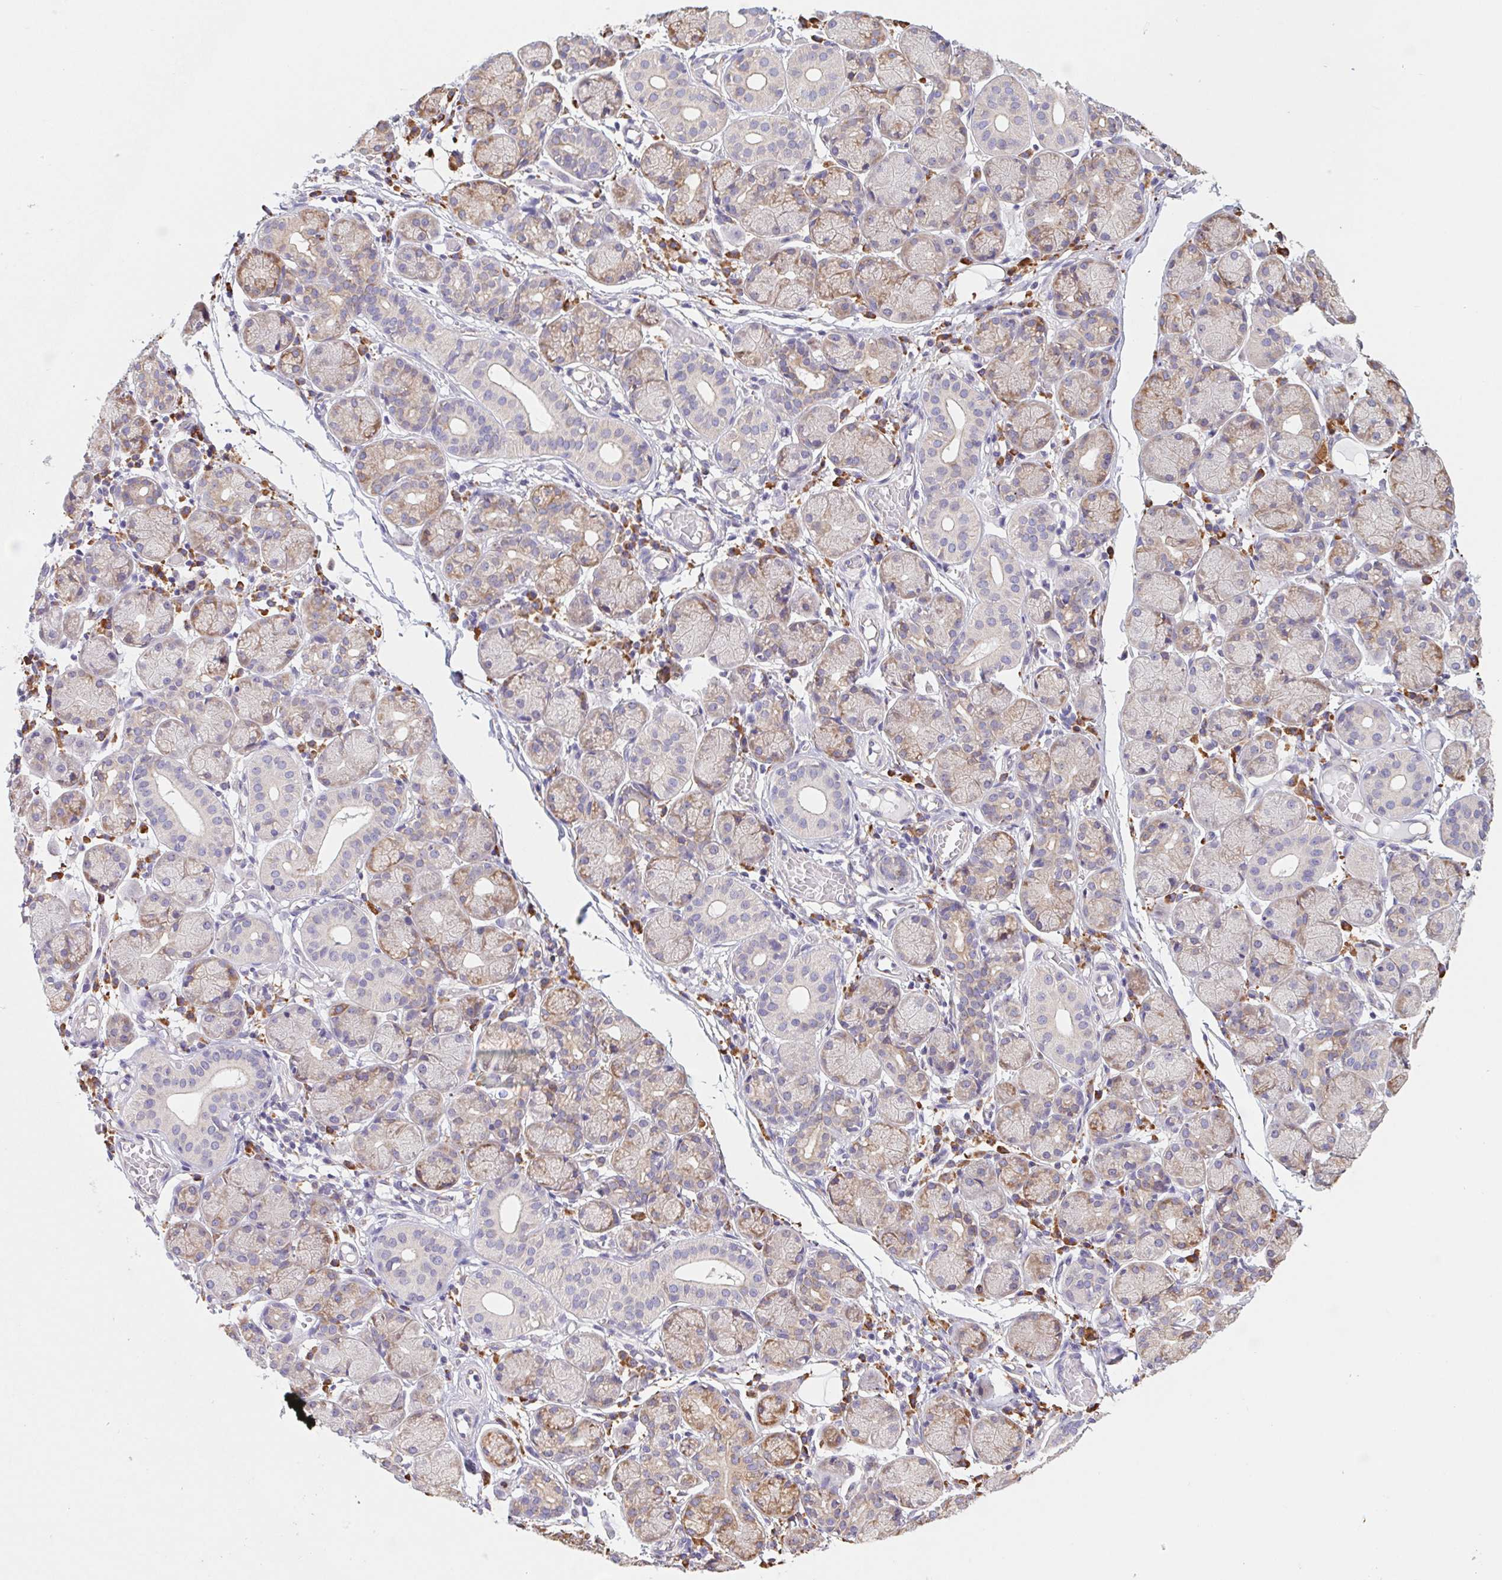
{"staining": {"intensity": "weak", "quantity": "25%-75%", "location": "cytoplasmic/membranous"}, "tissue": "salivary gland", "cell_type": "Glandular cells", "image_type": "normal", "snomed": [{"axis": "morphology", "description": "Normal tissue, NOS"}, {"axis": "topography", "description": "Salivary gland"}], "caption": "High-power microscopy captured an IHC photomicrograph of benign salivary gland, revealing weak cytoplasmic/membranous expression in approximately 25%-75% of glandular cells. The staining was performed using DAB (3,3'-diaminobenzidine) to visualize the protein expression in brown, while the nuclei were stained in blue with hematoxylin (Magnification: 20x).", "gene": "ADAM8", "patient": {"sex": "female", "age": 24}}